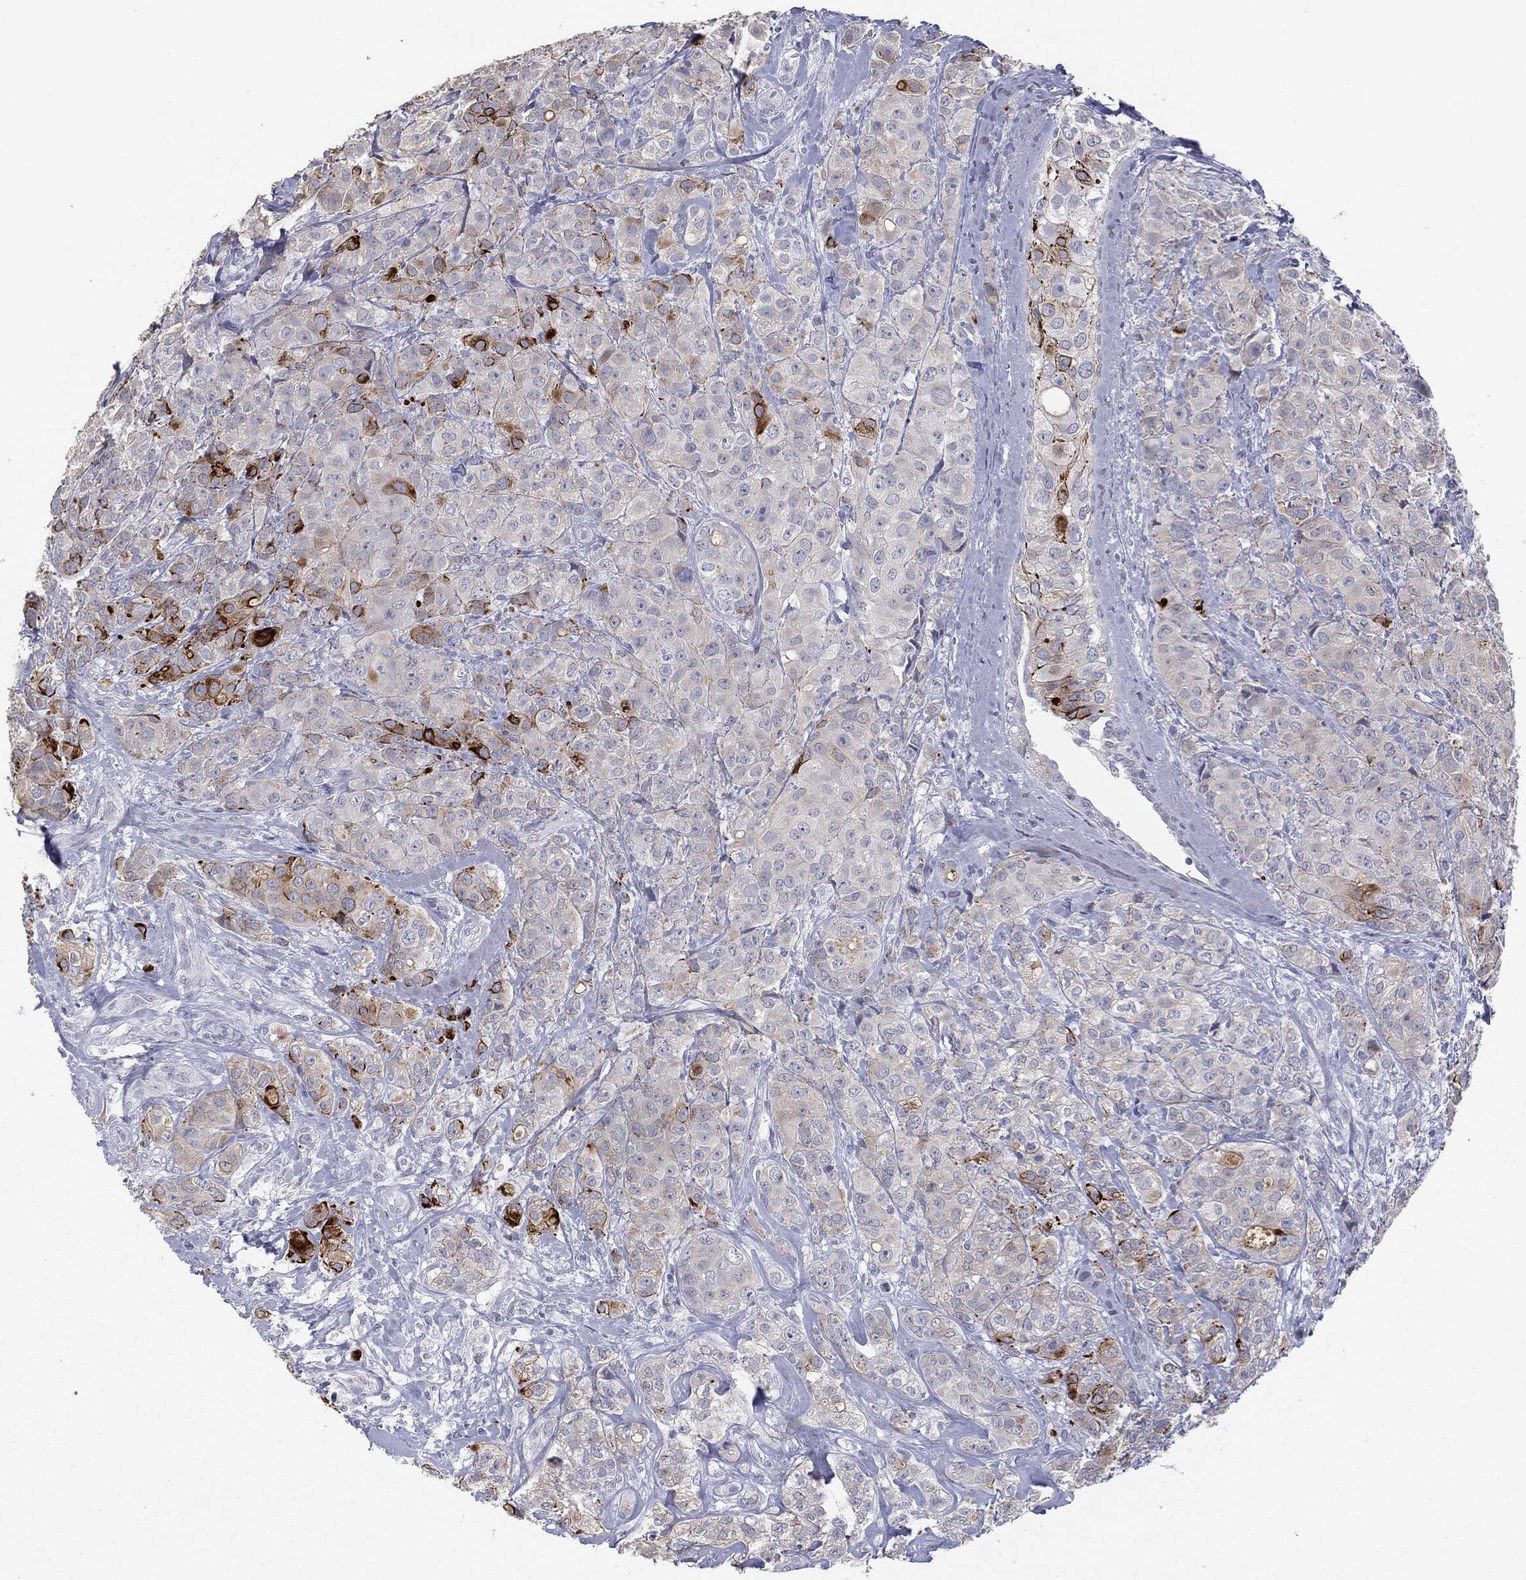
{"staining": {"intensity": "strong", "quantity": "<25%", "location": "cytoplasmic/membranous"}, "tissue": "breast cancer", "cell_type": "Tumor cells", "image_type": "cancer", "snomed": [{"axis": "morphology", "description": "Normal tissue, NOS"}, {"axis": "morphology", "description": "Duct carcinoma"}, {"axis": "topography", "description": "Breast"}], "caption": "Immunohistochemical staining of invasive ductal carcinoma (breast) exhibits medium levels of strong cytoplasmic/membranous protein expression in approximately <25% of tumor cells.", "gene": "MUC1", "patient": {"sex": "female", "age": 43}}